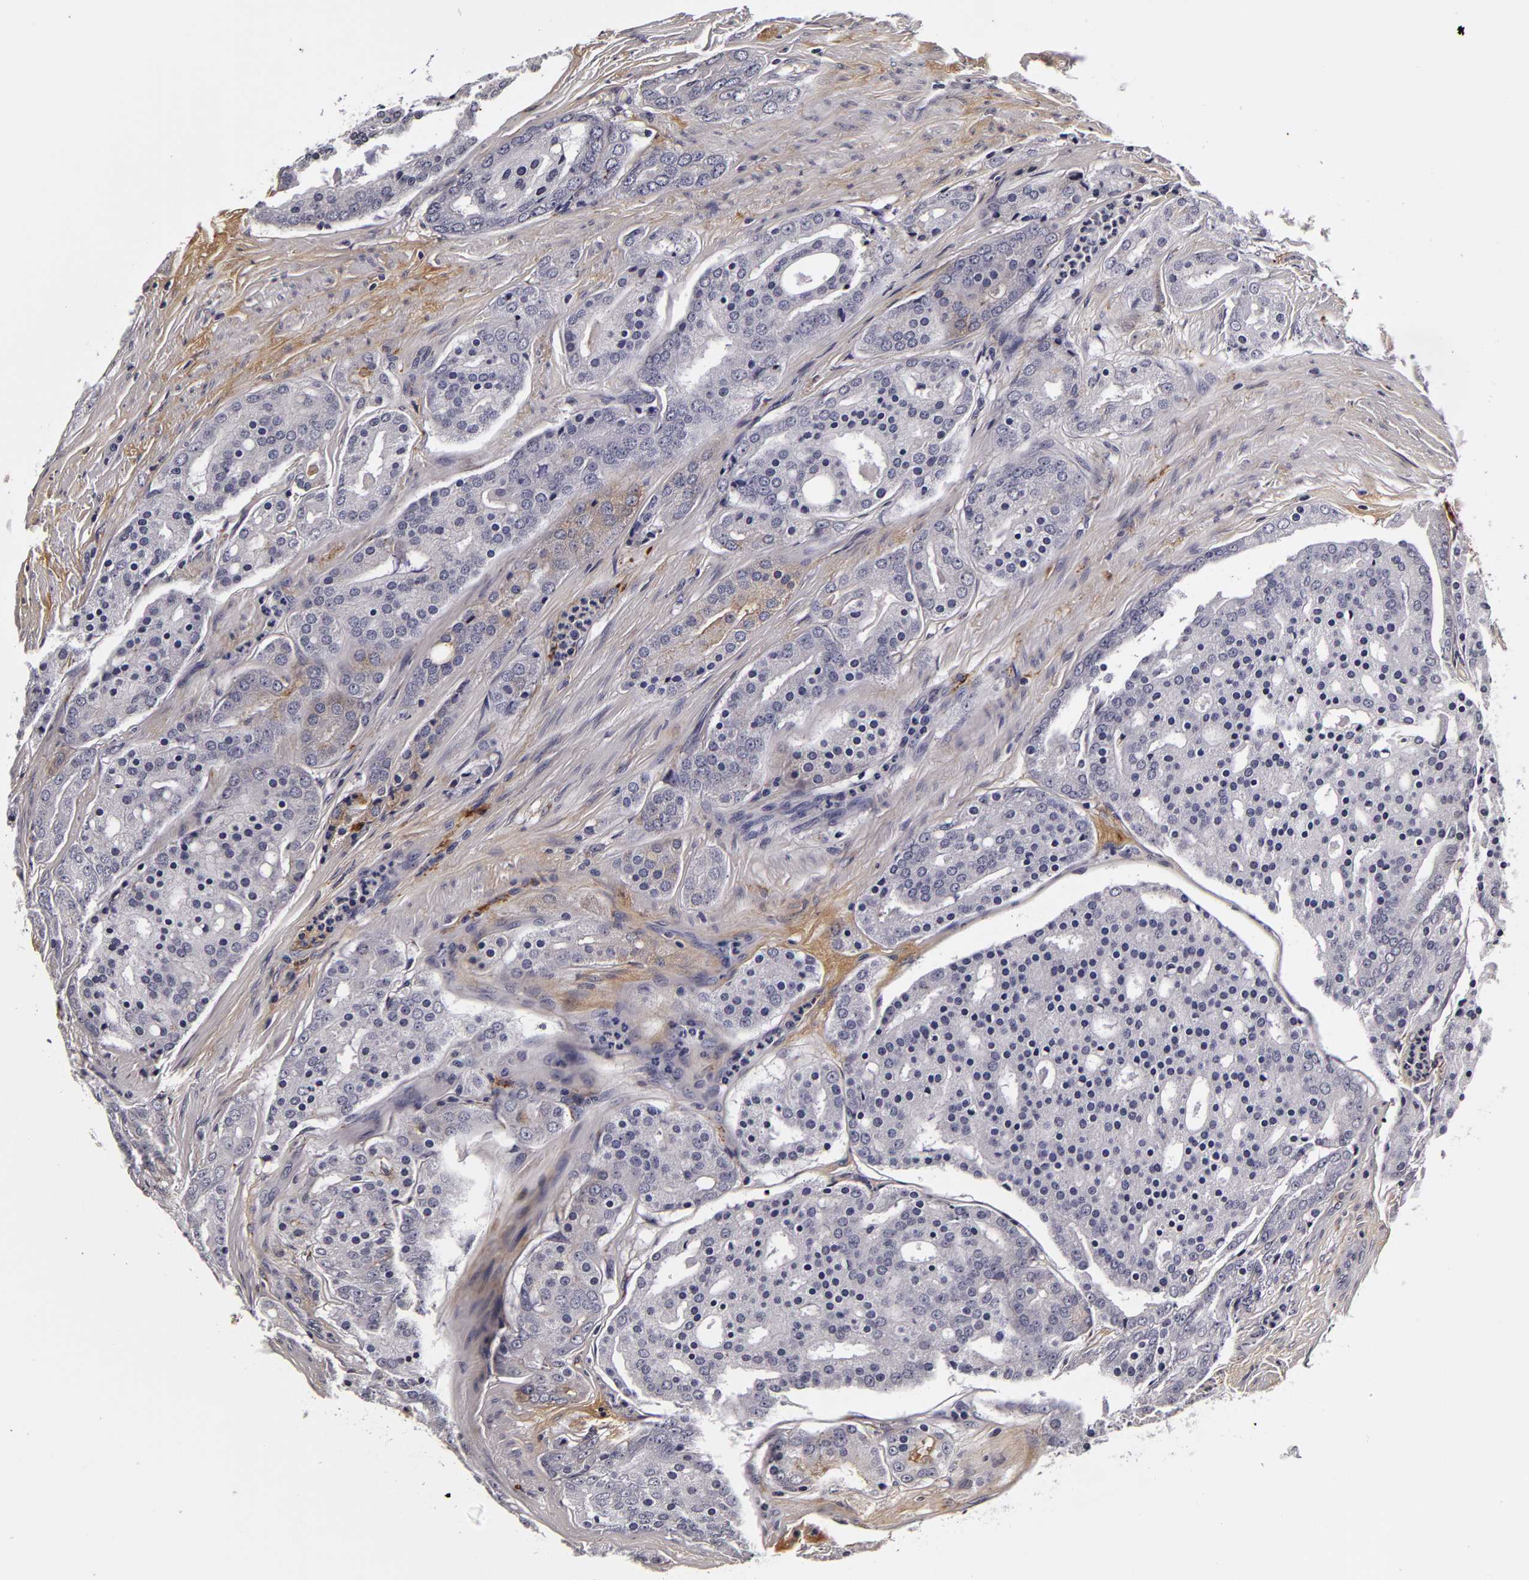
{"staining": {"intensity": "negative", "quantity": "none", "location": "none"}, "tissue": "prostate cancer", "cell_type": "Tumor cells", "image_type": "cancer", "snomed": [{"axis": "morphology", "description": "Adenocarcinoma, High grade"}, {"axis": "topography", "description": "Prostate"}], "caption": "Prostate cancer stained for a protein using immunohistochemistry (IHC) demonstrates no staining tumor cells.", "gene": "LGALS3BP", "patient": {"sex": "male", "age": 64}}